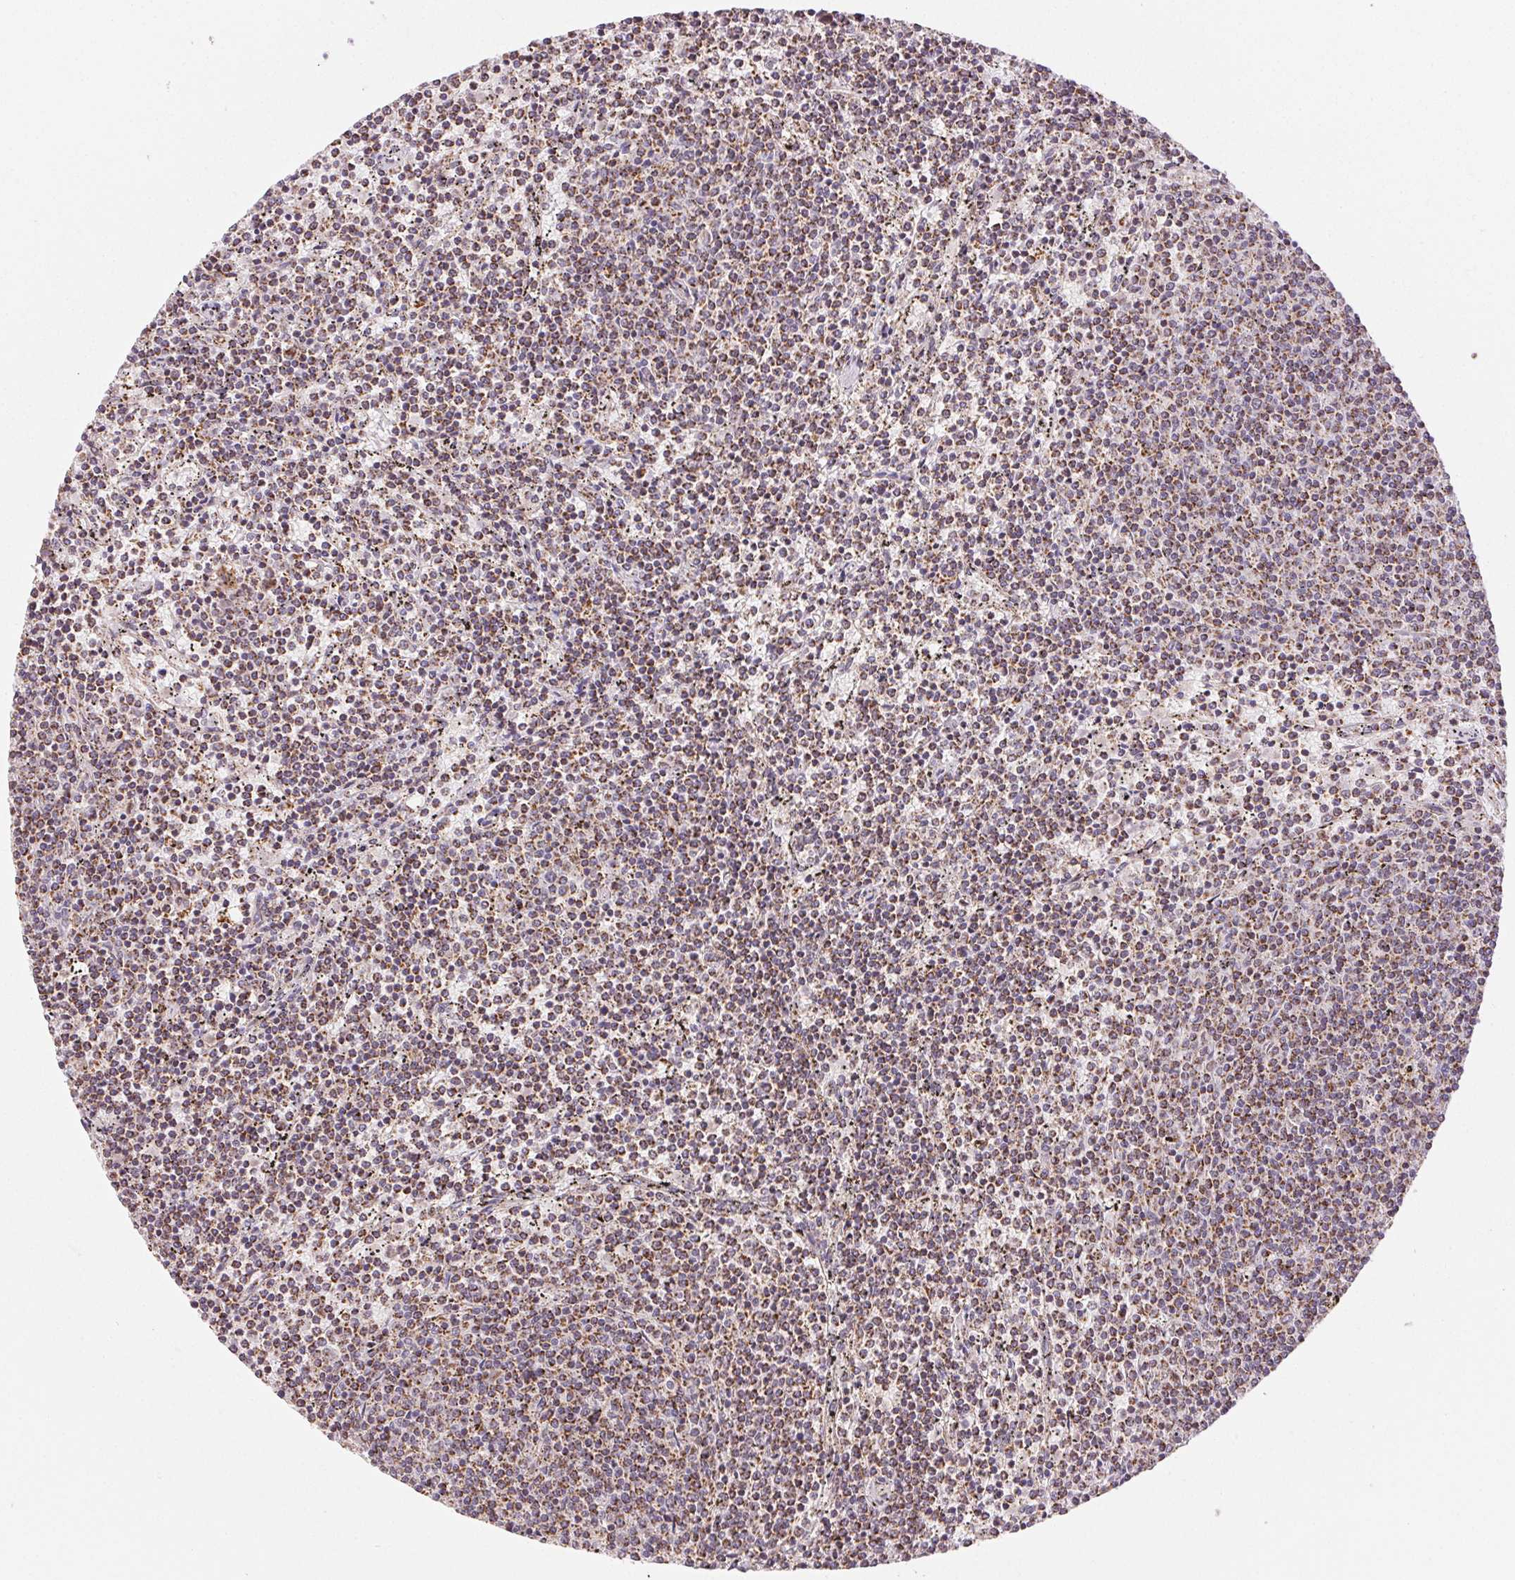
{"staining": {"intensity": "moderate", "quantity": ">75%", "location": "cytoplasmic/membranous"}, "tissue": "lymphoma", "cell_type": "Tumor cells", "image_type": "cancer", "snomed": [{"axis": "morphology", "description": "Malignant lymphoma, non-Hodgkin's type, Low grade"}, {"axis": "topography", "description": "Spleen"}], "caption": "Immunohistochemistry staining of low-grade malignant lymphoma, non-Hodgkin's type, which demonstrates medium levels of moderate cytoplasmic/membranous staining in approximately >75% of tumor cells indicating moderate cytoplasmic/membranous protein positivity. The staining was performed using DAB (brown) for protein detection and nuclei were counterstained in hematoxylin (blue).", "gene": "CLASP1", "patient": {"sex": "female", "age": 50}}